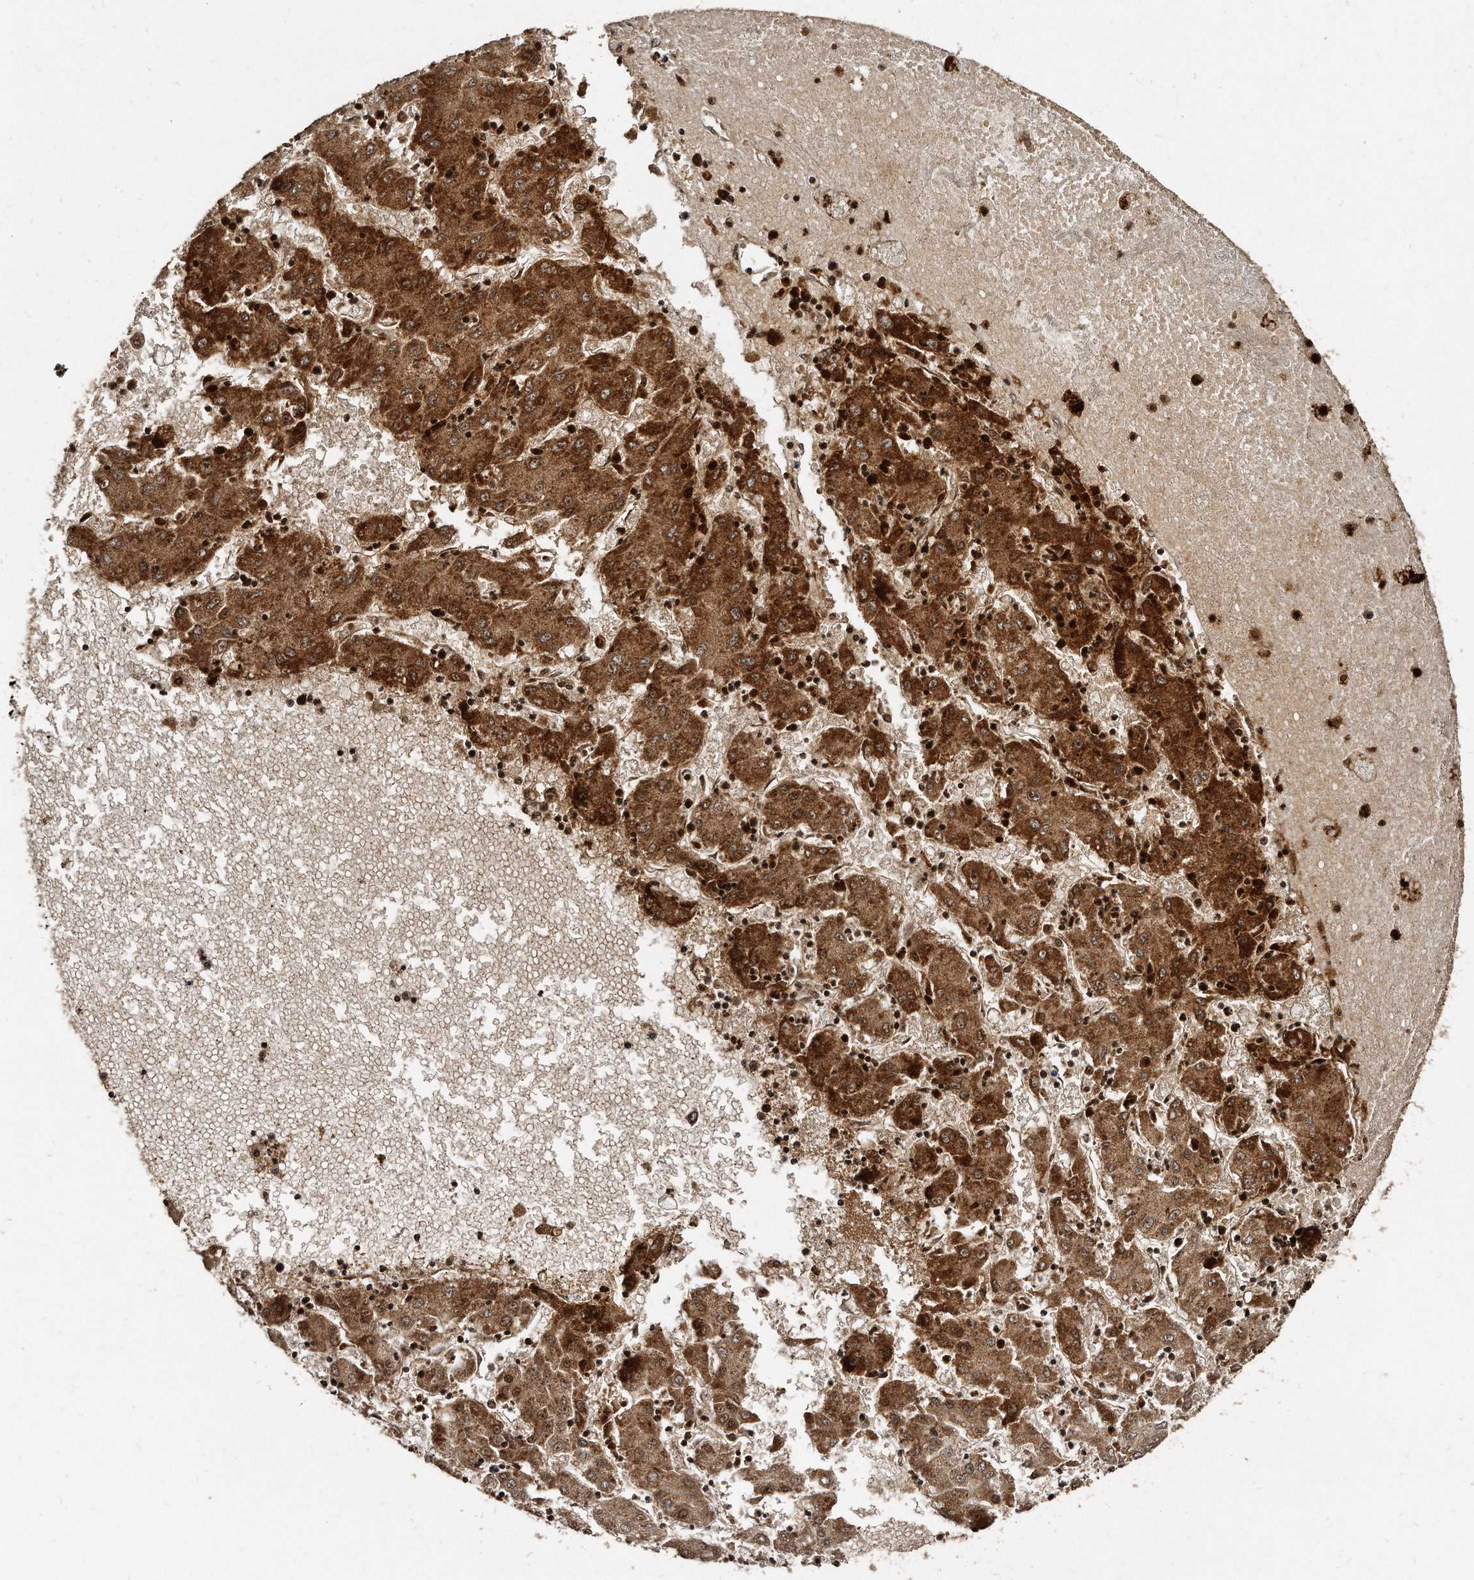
{"staining": {"intensity": "strong", "quantity": ">75%", "location": "cytoplasmic/membranous"}, "tissue": "liver cancer", "cell_type": "Tumor cells", "image_type": "cancer", "snomed": [{"axis": "morphology", "description": "Carcinoma, Hepatocellular, NOS"}, {"axis": "topography", "description": "Liver"}], "caption": "Immunohistochemical staining of hepatocellular carcinoma (liver) reveals high levels of strong cytoplasmic/membranous staining in approximately >75% of tumor cells.", "gene": "TSHR", "patient": {"sex": "male", "age": 72}}